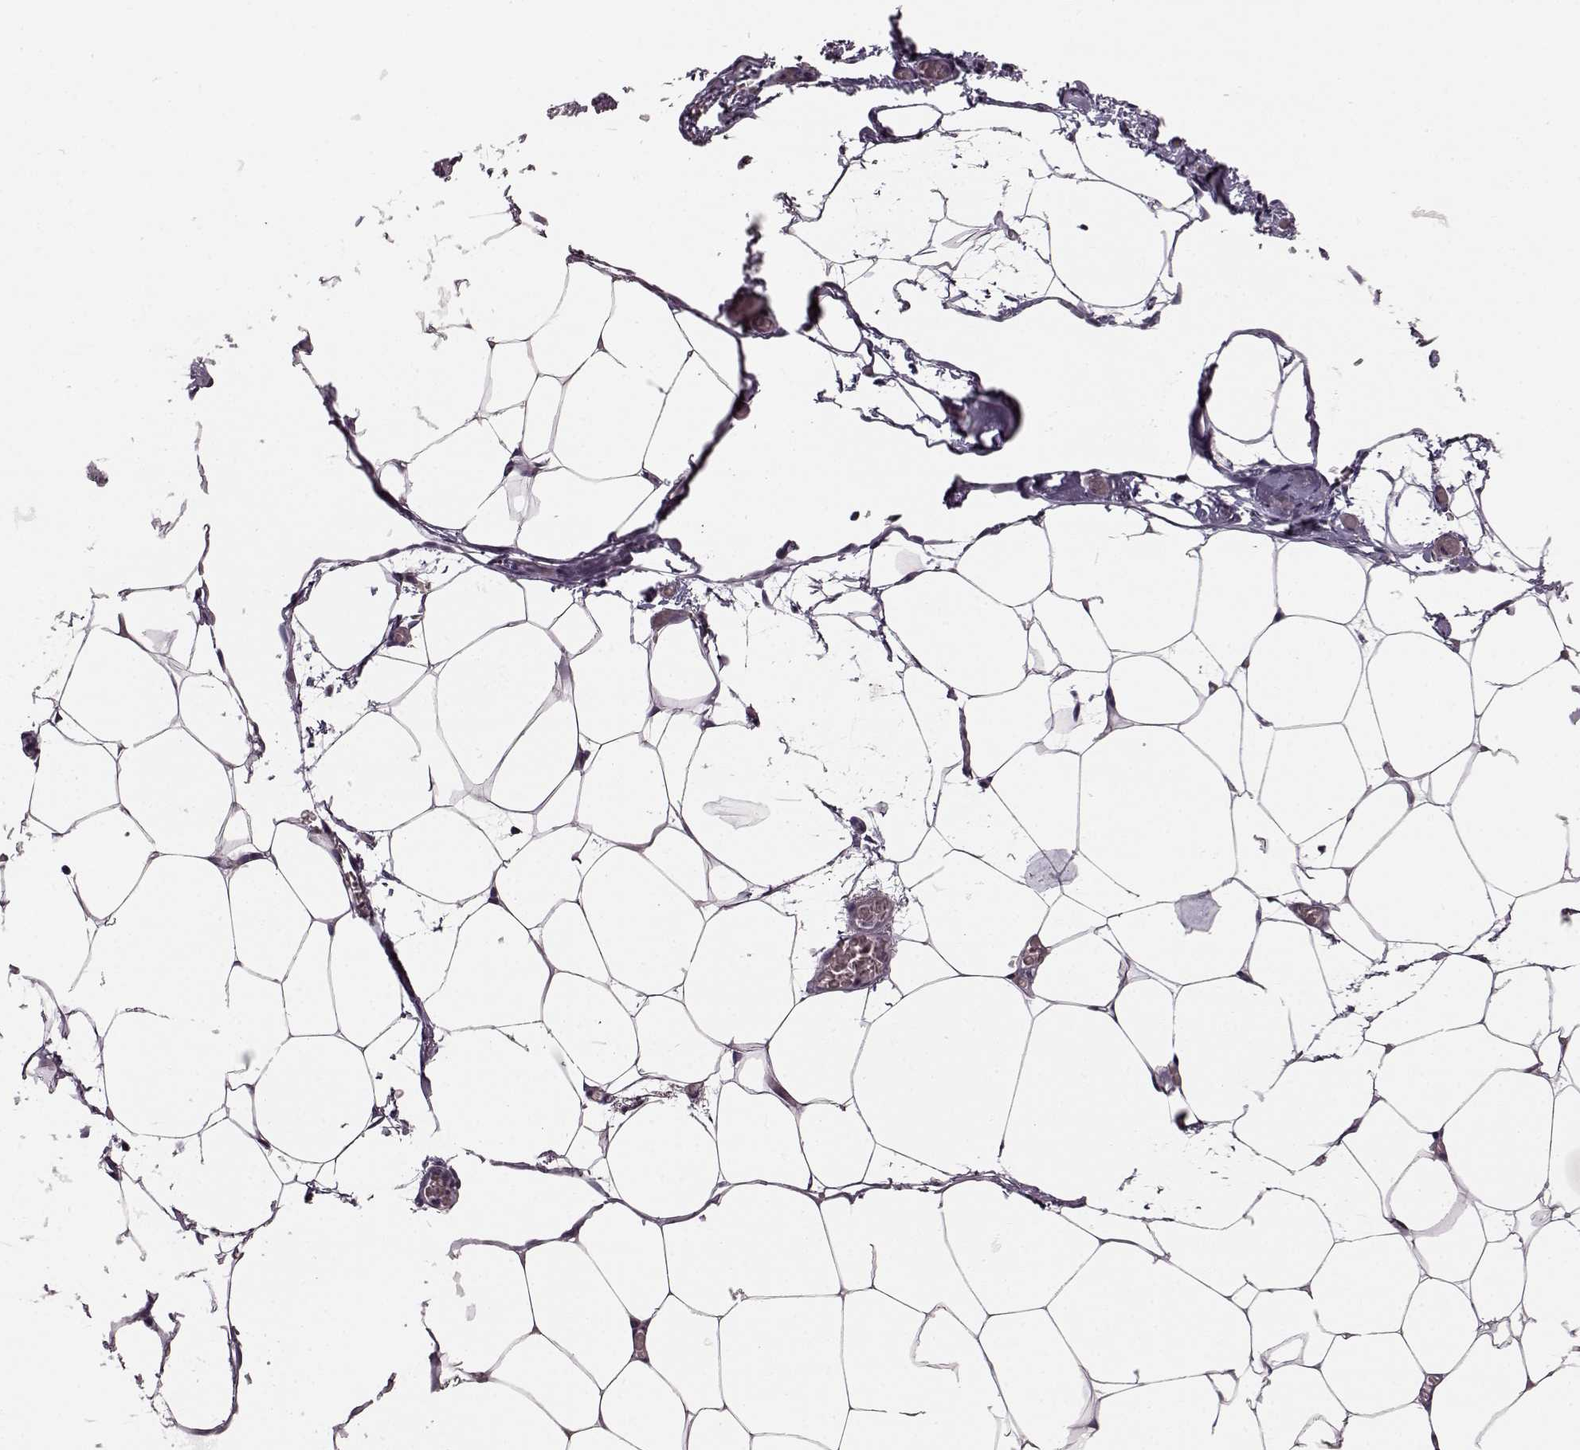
{"staining": {"intensity": "negative", "quantity": "none", "location": "none"}, "tissue": "adipose tissue", "cell_type": "Adipocytes", "image_type": "normal", "snomed": [{"axis": "morphology", "description": "Normal tissue, NOS"}, {"axis": "topography", "description": "Adipose tissue"}], "caption": "Protein analysis of unremarkable adipose tissue reveals no significant positivity in adipocytes.", "gene": "SLCO3A1", "patient": {"sex": "male", "age": 57}}